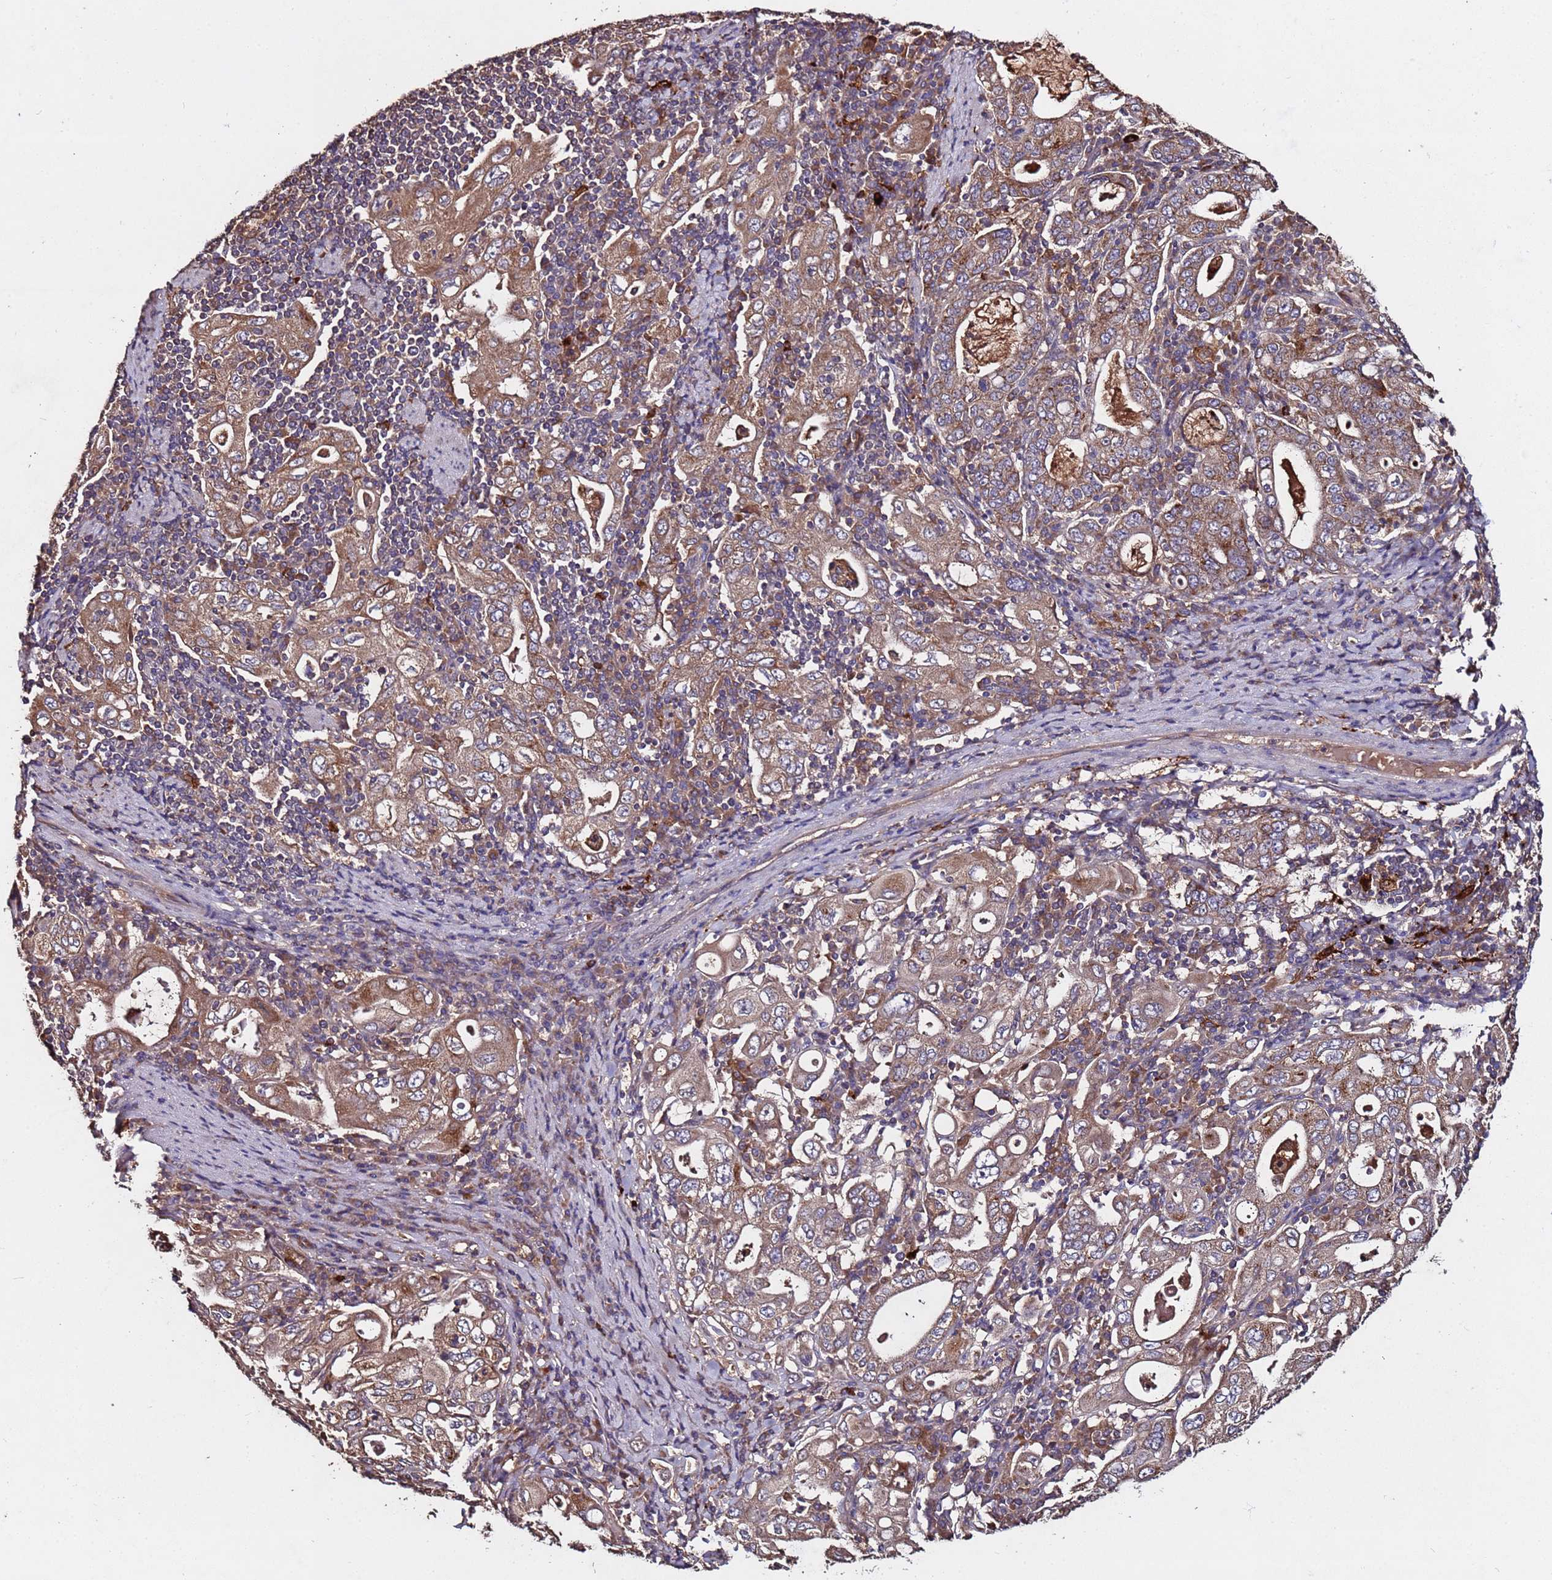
{"staining": {"intensity": "moderate", "quantity": ">75%", "location": "cytoplasmic/membranous"}, "tissue": "stomach cancer", "cell_type": "Tumor cells", "image_type": "cancer", "snomed": [{"axis": "morphology", "description": "Normal tissue, NOS"}, {"axis": "morphology", "description": "Adenocarcinoma, NOS"}, {"axis": "topography", "description": "Esophagus"}, {"axis": "topography", "description": "Stomach, upper"}, {"axis": "topography", "description": "Peripheral nerve tissue"}], "caption": "Protein staining of stomach cancer (adenocarcinoma) tissue exhibits moderate cytoplasmic/membranous expression in approximately >75% of tumor cells.", "gene": "RPS15A", "patient": {"sex": "male", "age": 62}}